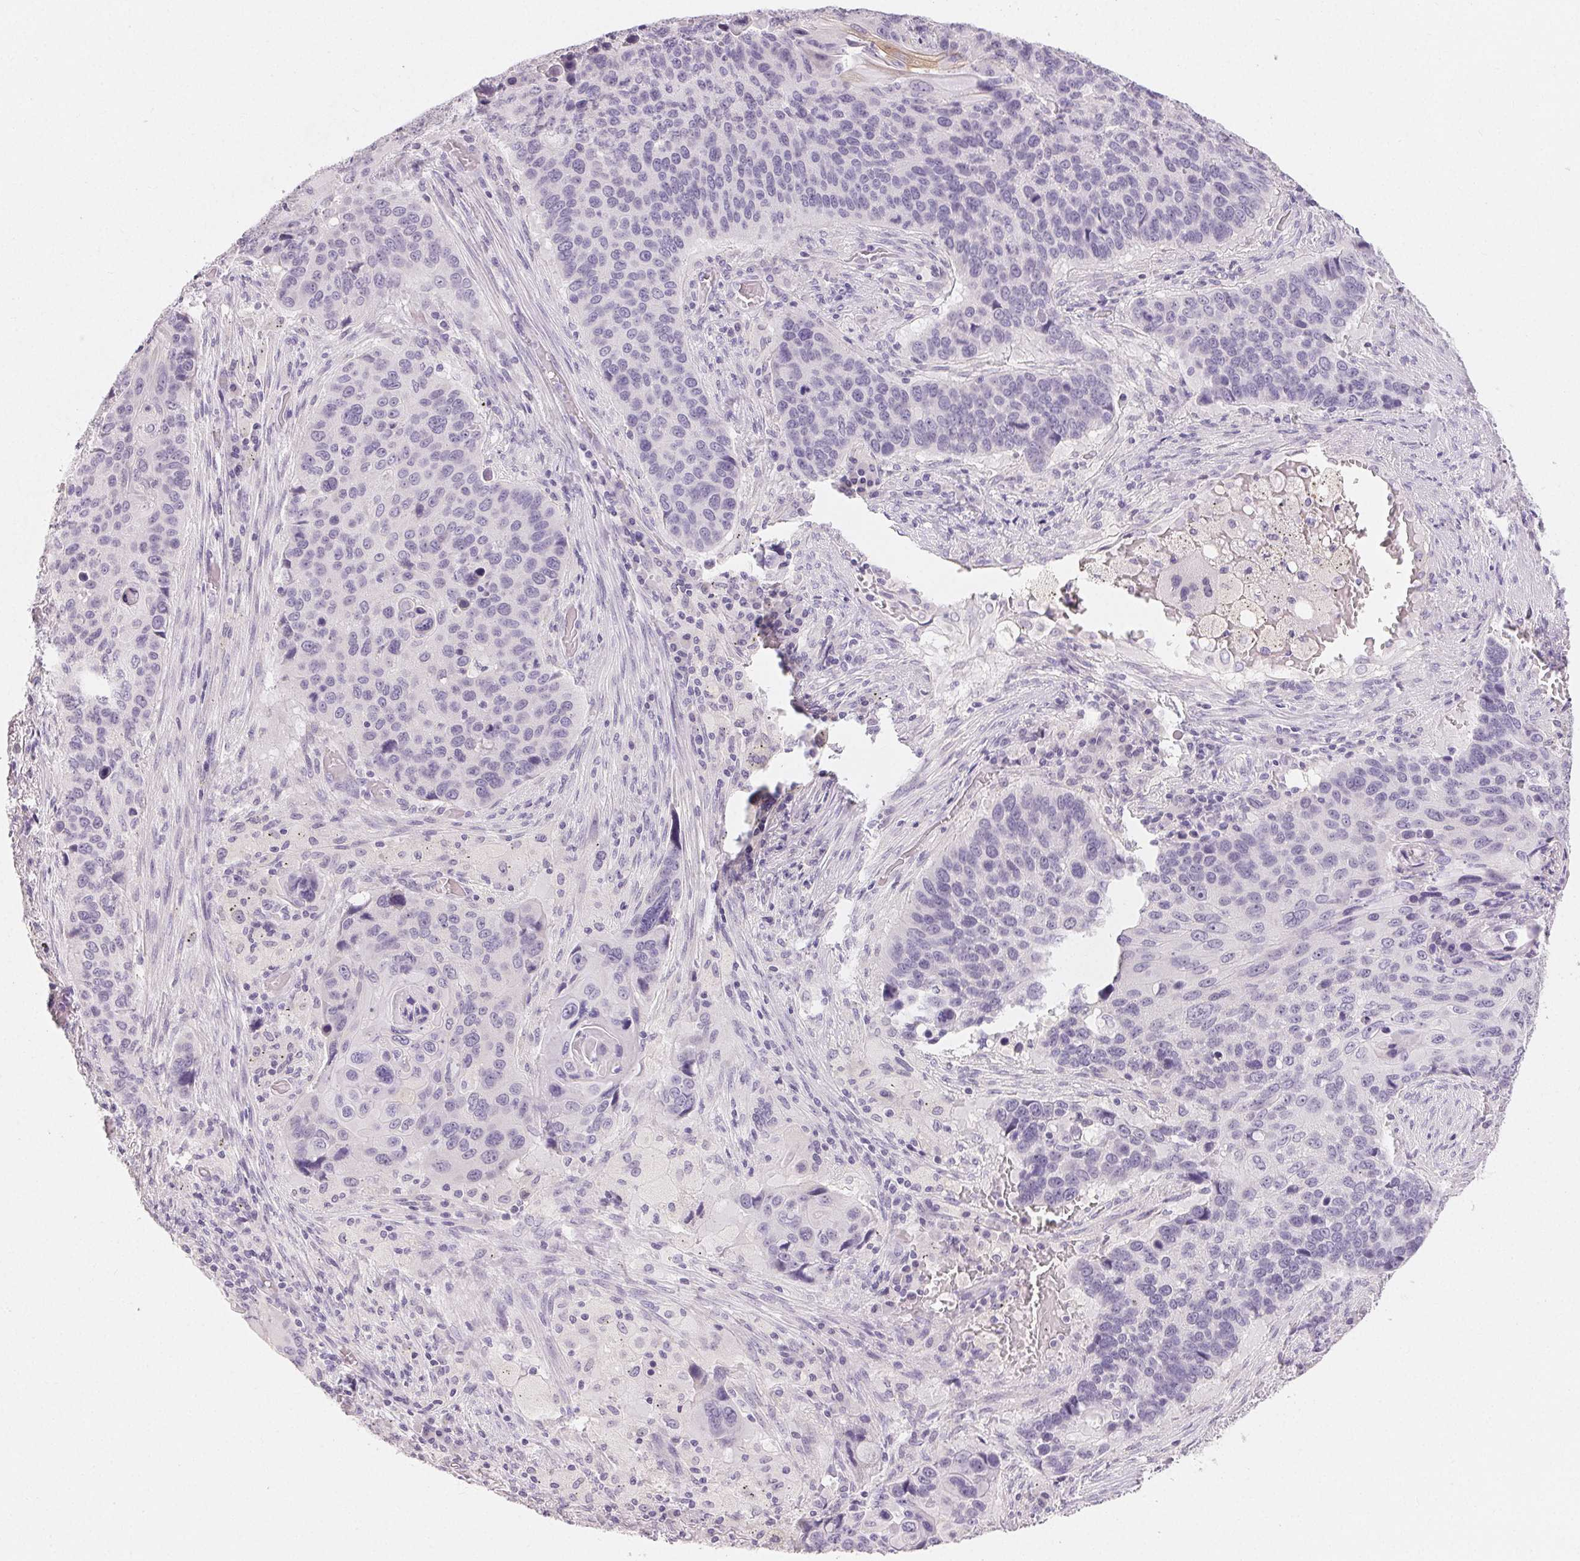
{"staining": {"intensity": "negative", "quantity": "none", "location": "none"}, "tissue": "lung cancer", "cell_type": "Tumor cells", "image_type": "cancer", "snomed": [{"axis": "morphology", "description": "Squamous cell carcinoma, NOS"}, {"axis": "topography", "description": "Lung"}], "caption": "The photomicrograph shows no staining of tumor cells in lung cancer.", "gene": "MIOX", "patient": {"sex": "male", "age": 68}}